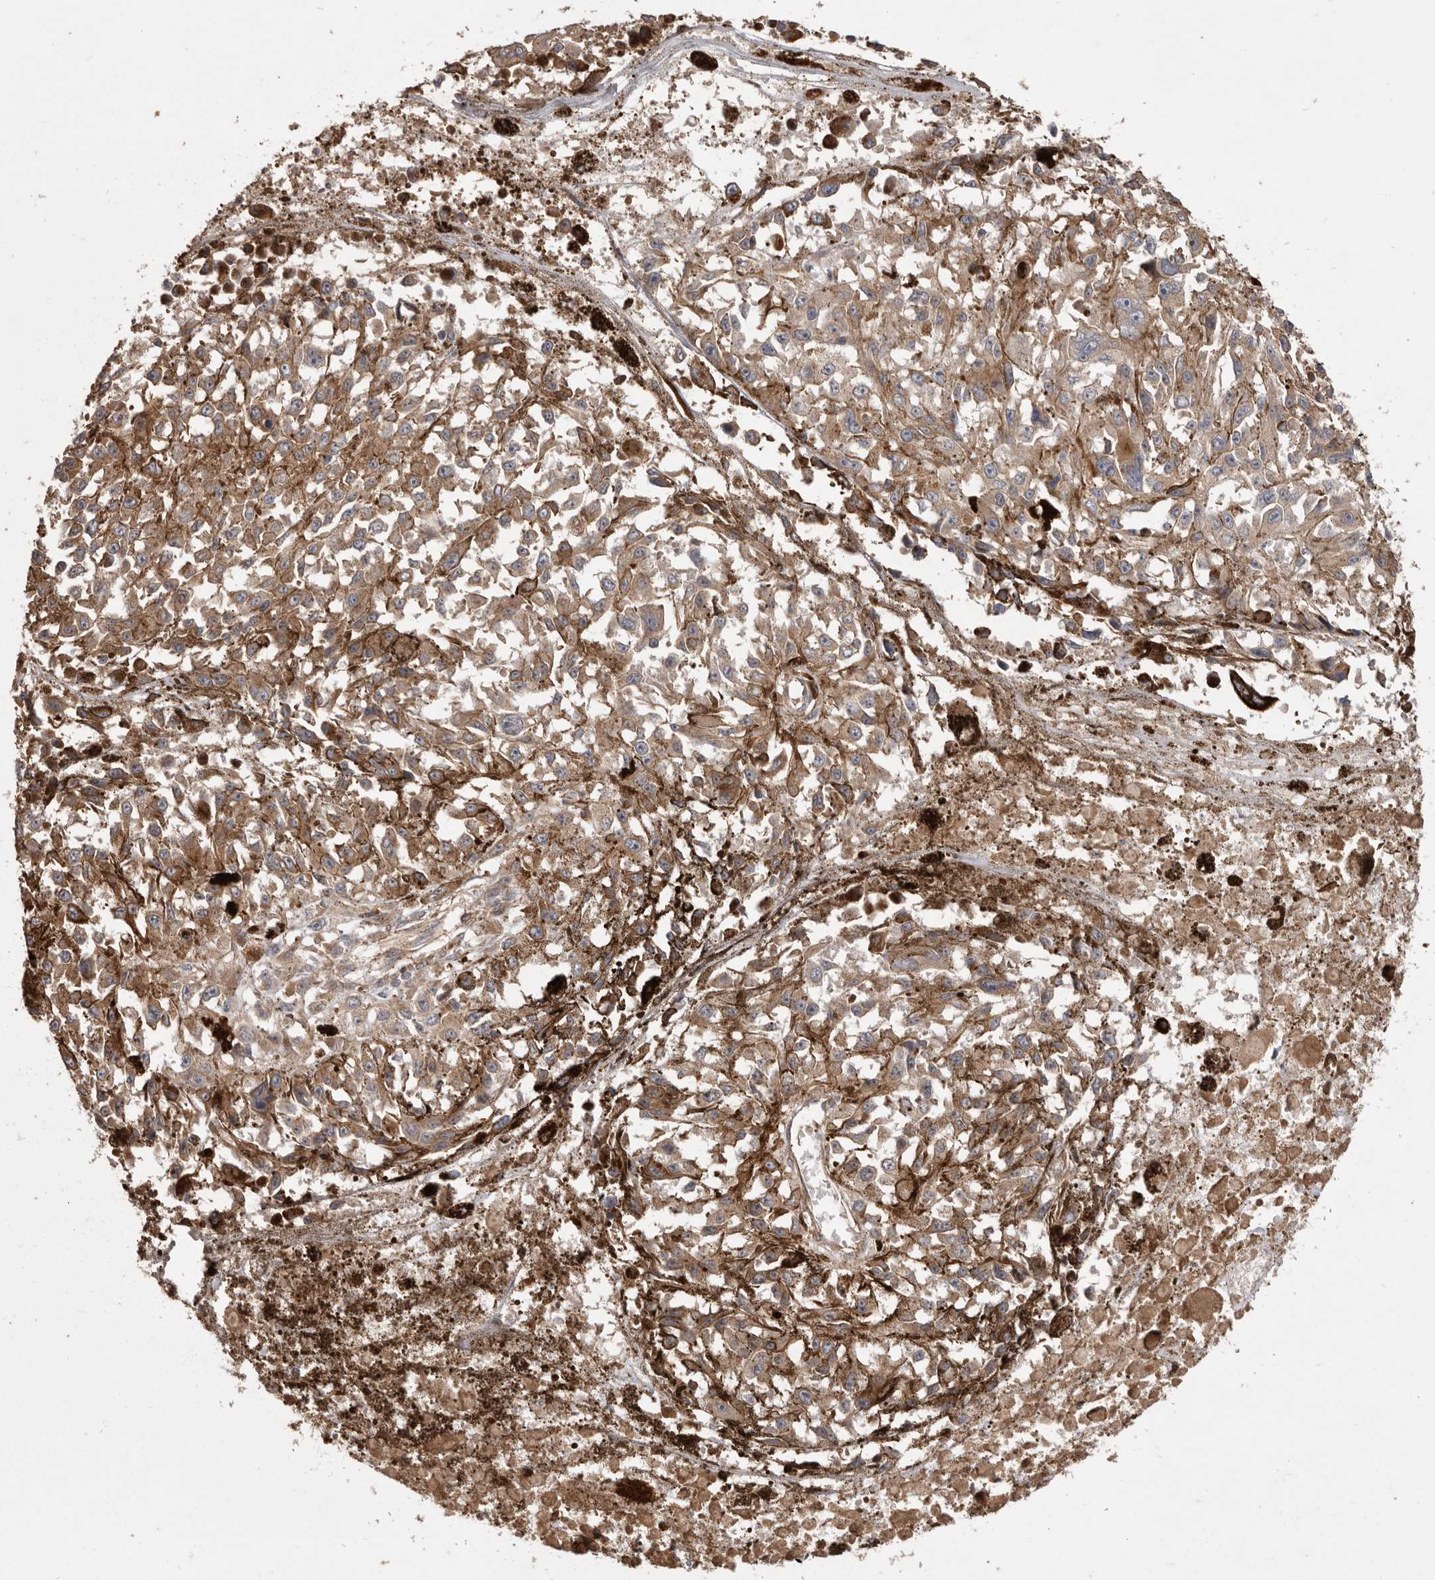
{"staining": {"intensity": "moderate", "quantity": ">75%", "location": "cytoplasmic/membranous"}, "tissue": "melanoma", "cell_type": "Tumor cells", "image_type": "cancer", "snomed": [{"axis": "morphology", "description": "Malignant melanoma, Metastatic site"}, {"axis": "topography", "description": "Lymph node"}], "caption": "A brown stain shows moderate cytoplasmic/membranous staining of a protein in human melanoma tumor cells.", "gene": "VPS45", "patient": {"sex": "male", "age": 59}}